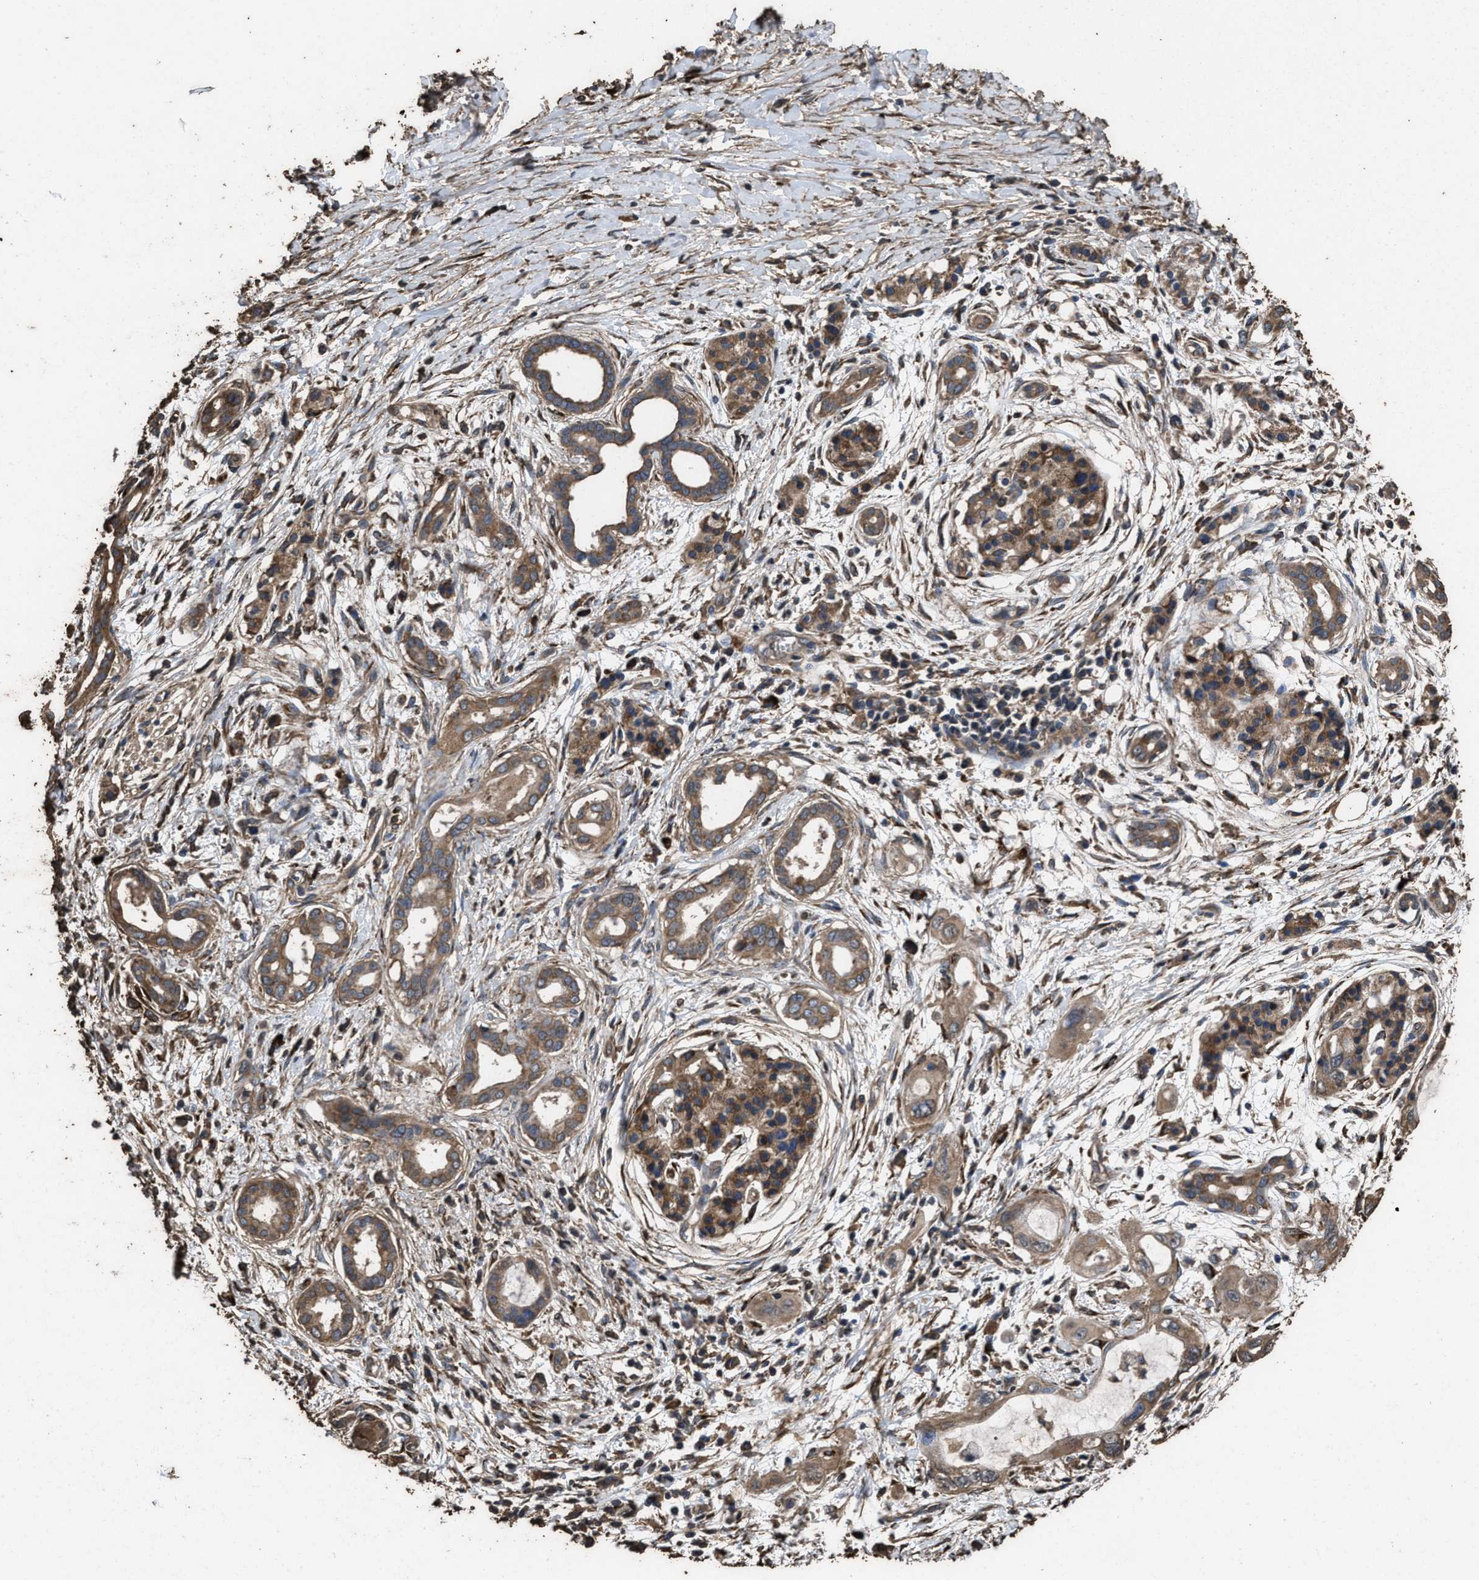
{"staining": {"intensity": "moderate", "quantity": ">75%", "location": "cytoplasmic/membranous"}, "tissue": "pancreatic cancer", "cell_type": "Tumor cells", "image_type": "cancer", "snomed": [{"axis": "morphology", "description": "Adenocarcinoma, NOS"}, {"axis": "topography", "description": "Pancreas"}], "caption": "Protein staining of pancreatic cancer (adenocarcinoma) tissue exhibits moderate cytoplasmic/membranous expression in approximately >75% of tumor cells.", "gene": "ZMYND19", "patient": {"sex": "male", "age": 59}}